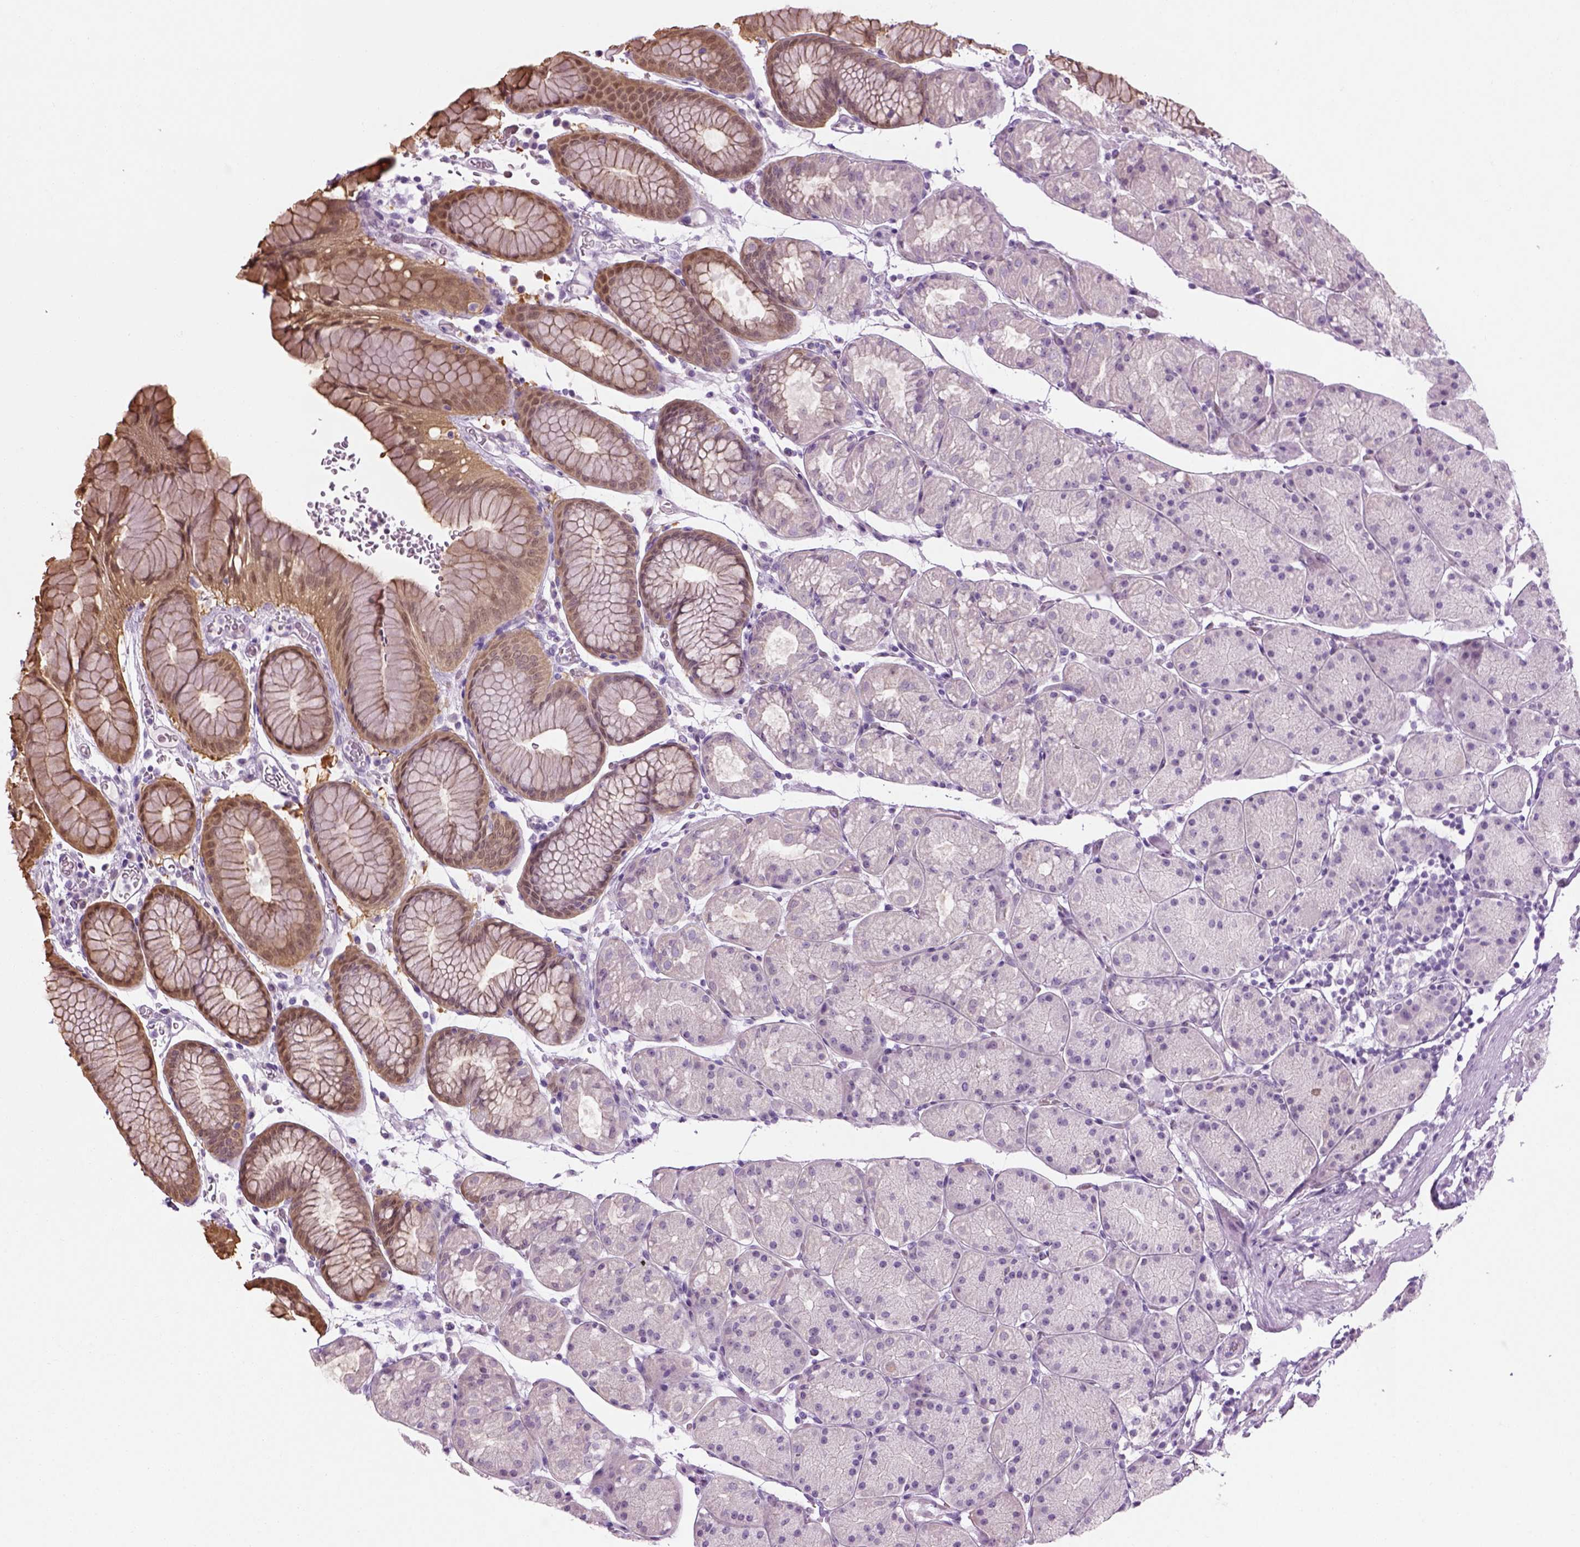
{"staining": {"intensity": "moderate", "quantity": "<25%", "location": "cytoplasmic/membranous,nuclear"}, "tissue": "stomach", "cell_type": "Glandular cells", "image_type": "normal", "snomed": [{"axis": "morphology", "description": "Normal tissue, NOS"}, {"axis": "topography", "description": "Stomach, upper"}, {"axis": "topography", "description": "Stomach"}], "caption": "A high-resolution image shows immunohistochemistry (IHC) staining of unremarkable stomach, which reveals moderate cytoplasmic/membranous,nuclear expression in about <25% of glandular cells.", "gene": "CIBAR2", "patient": {"sex": "male", "age": 76}}